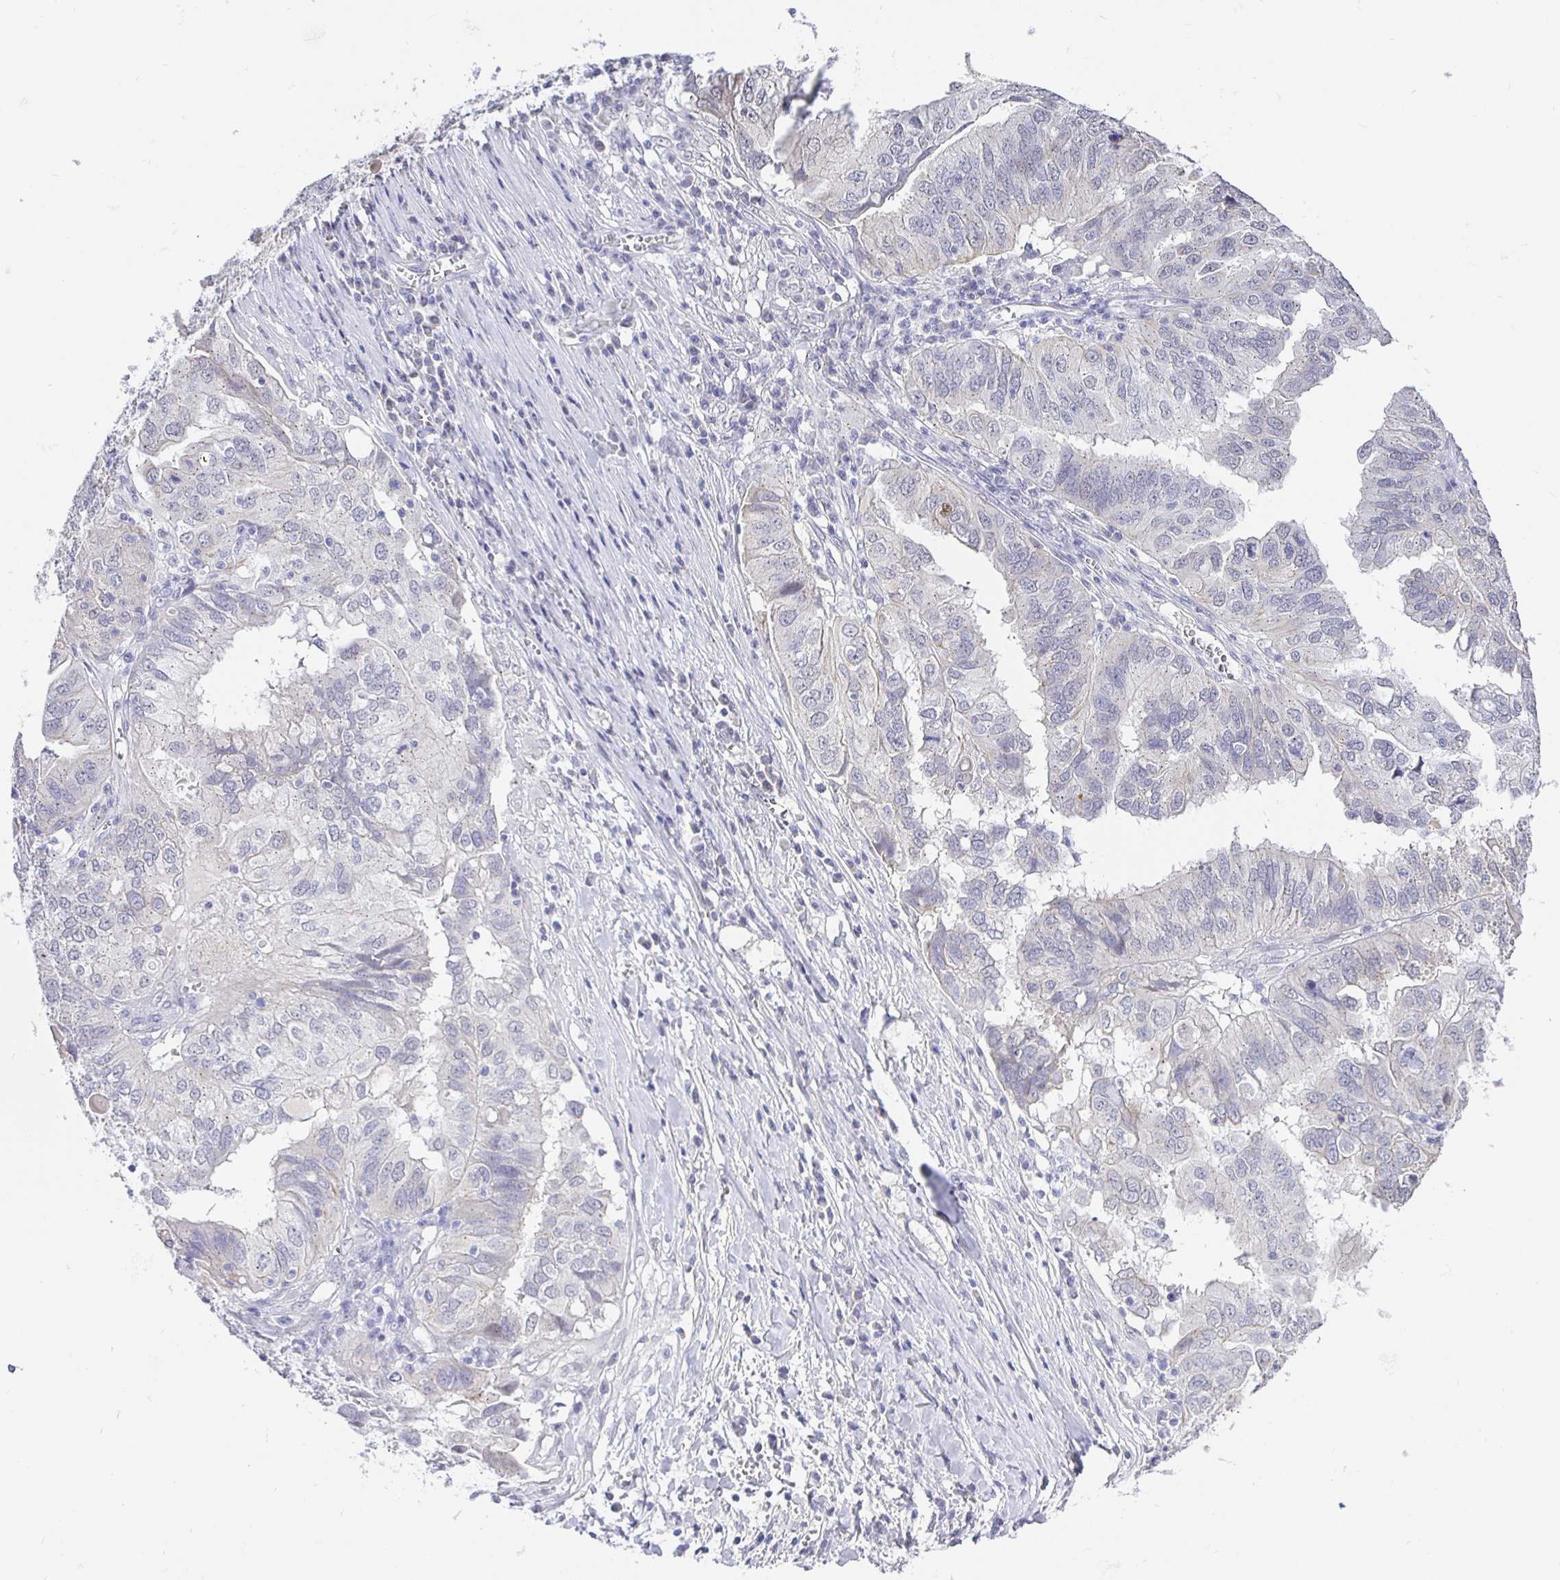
{"staining": {"intensity": "negative", "quantity": "none", "location": "none"}, "tissue": "ovarian cancer", "cell_type": "Tumor cells", "image_type": "cancer", "snomed": [{"axis": "morphology", "description": "Cystadenocarcinoma, serous, NOS"}, {"axis": "topography", "description": "Ovary"}], "caption": "Immunohistochemistry (IHC) of human ovarian cancer (serous cystadenocarcinoma) displays no staining in tumor cells.", "gene": "EZHIP", "patient": {"sex": "female", "age": 79}}